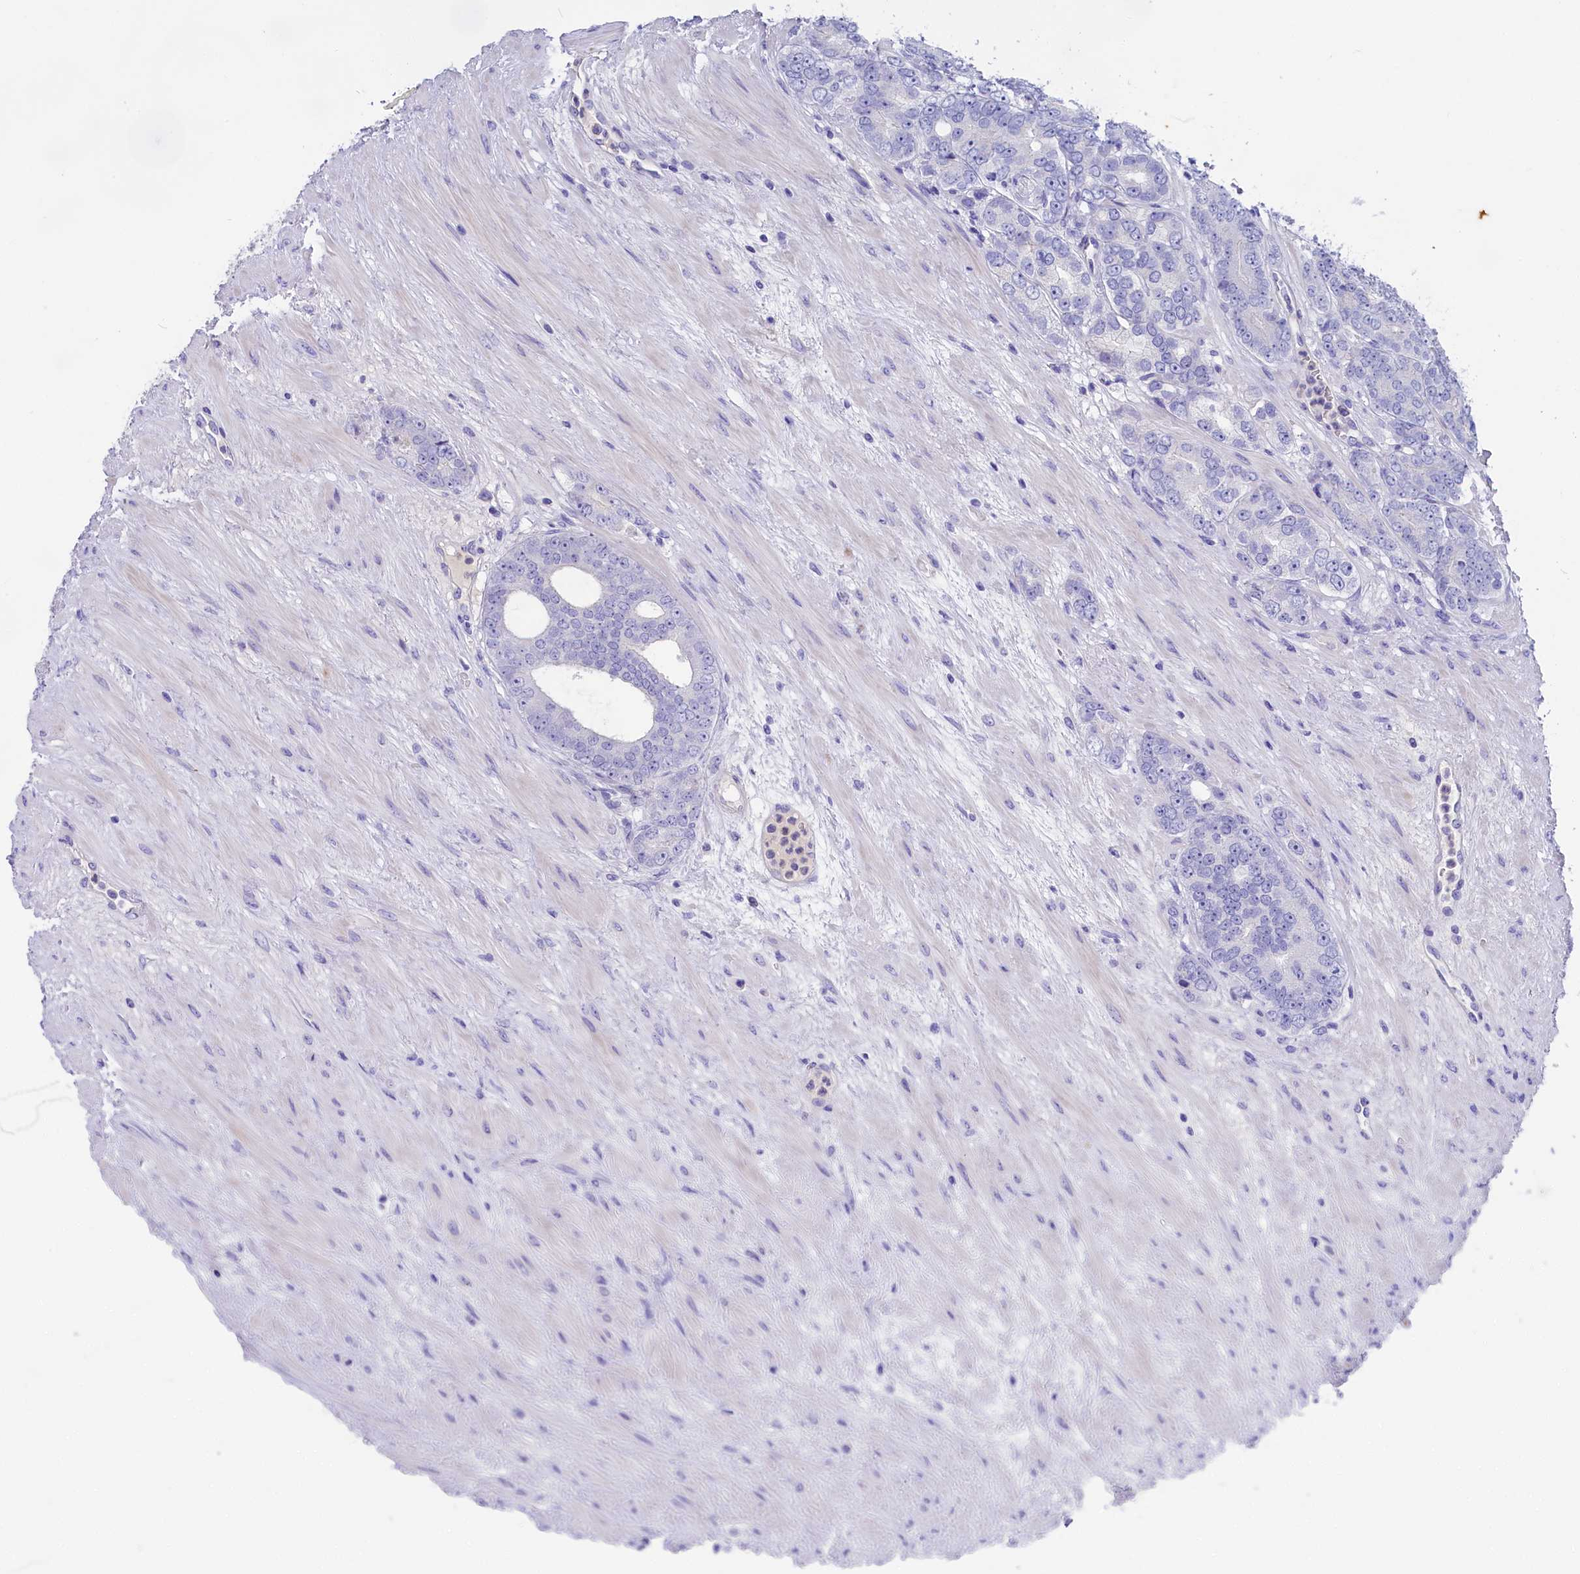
{"staining": {"intensity": "negative", "quantity": "none", "location": "none"}, "tissue": "prostate cancer", "cell_type": "Tumor cells", "image_type": "cancer", "snomed": [{"axis": "morphology", "description": "Adenocarcinoma, High grade"}, {"axis": "topography", "description": "Prostate"}], "caption": "Immunohistochemistry photomicrograph of human prostate cancer stained for a protein (brown), which exhibits no staining in tumor cells.", "gene": "SULT2A1", "patient": {"sex": "male", "age": 64}}